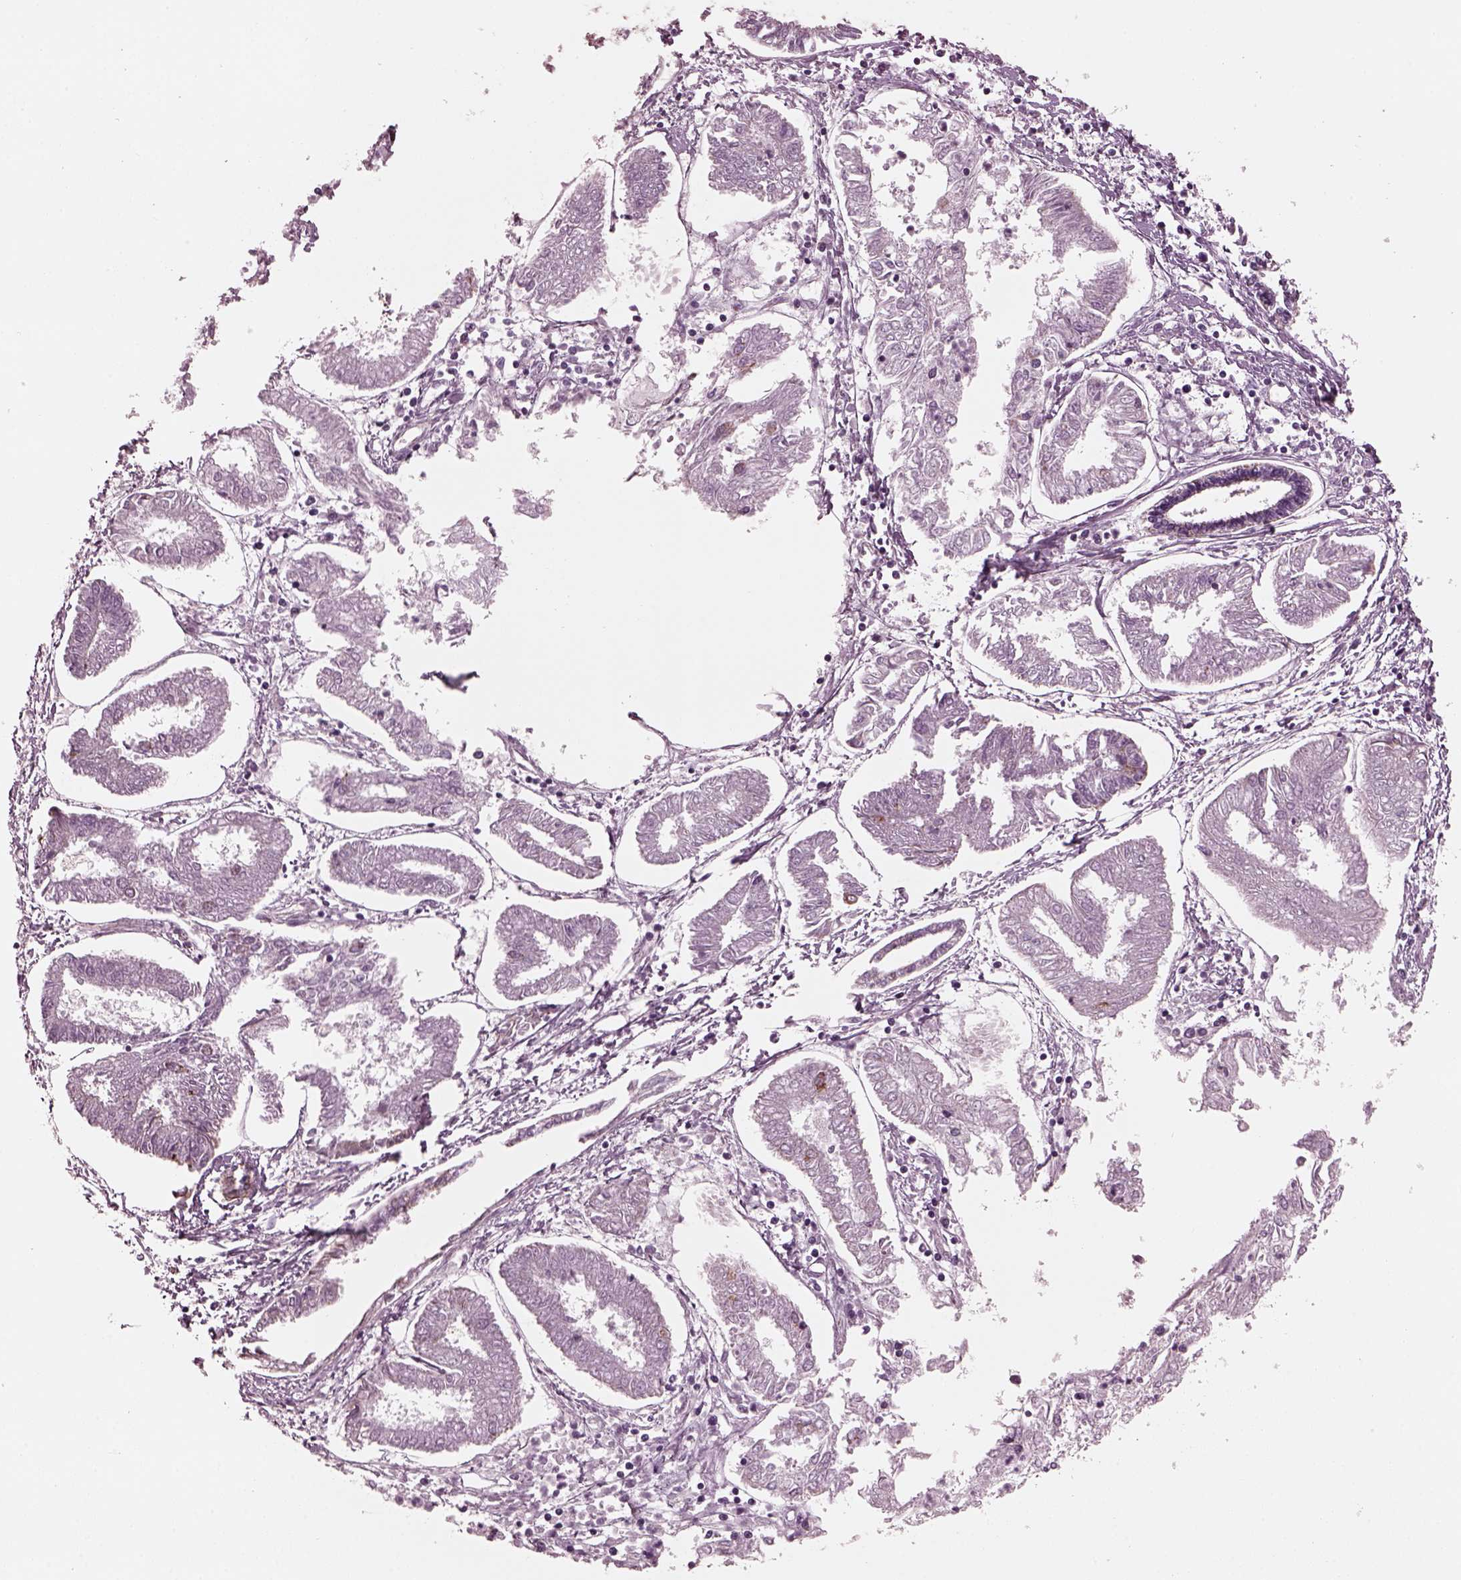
{"staining": {"intensity": "negative", "quantity": "none", "location": "none"}, "tissue": "endometrial cancer", "cell_type": "Tumor cells", "image_type": "cancer", "snomed": [{"axis": "morphology", "description": "Adenocarcinoma, NOS"}, {"axis": "topography", "description": "Endometrium"}], "caption": "An IHC image of endometrial cancer is shown. There is no staining in tumor cells of endometrial cancer.", "gene": "RIMS2", "patient": {"sex": "female", "age": 68}}